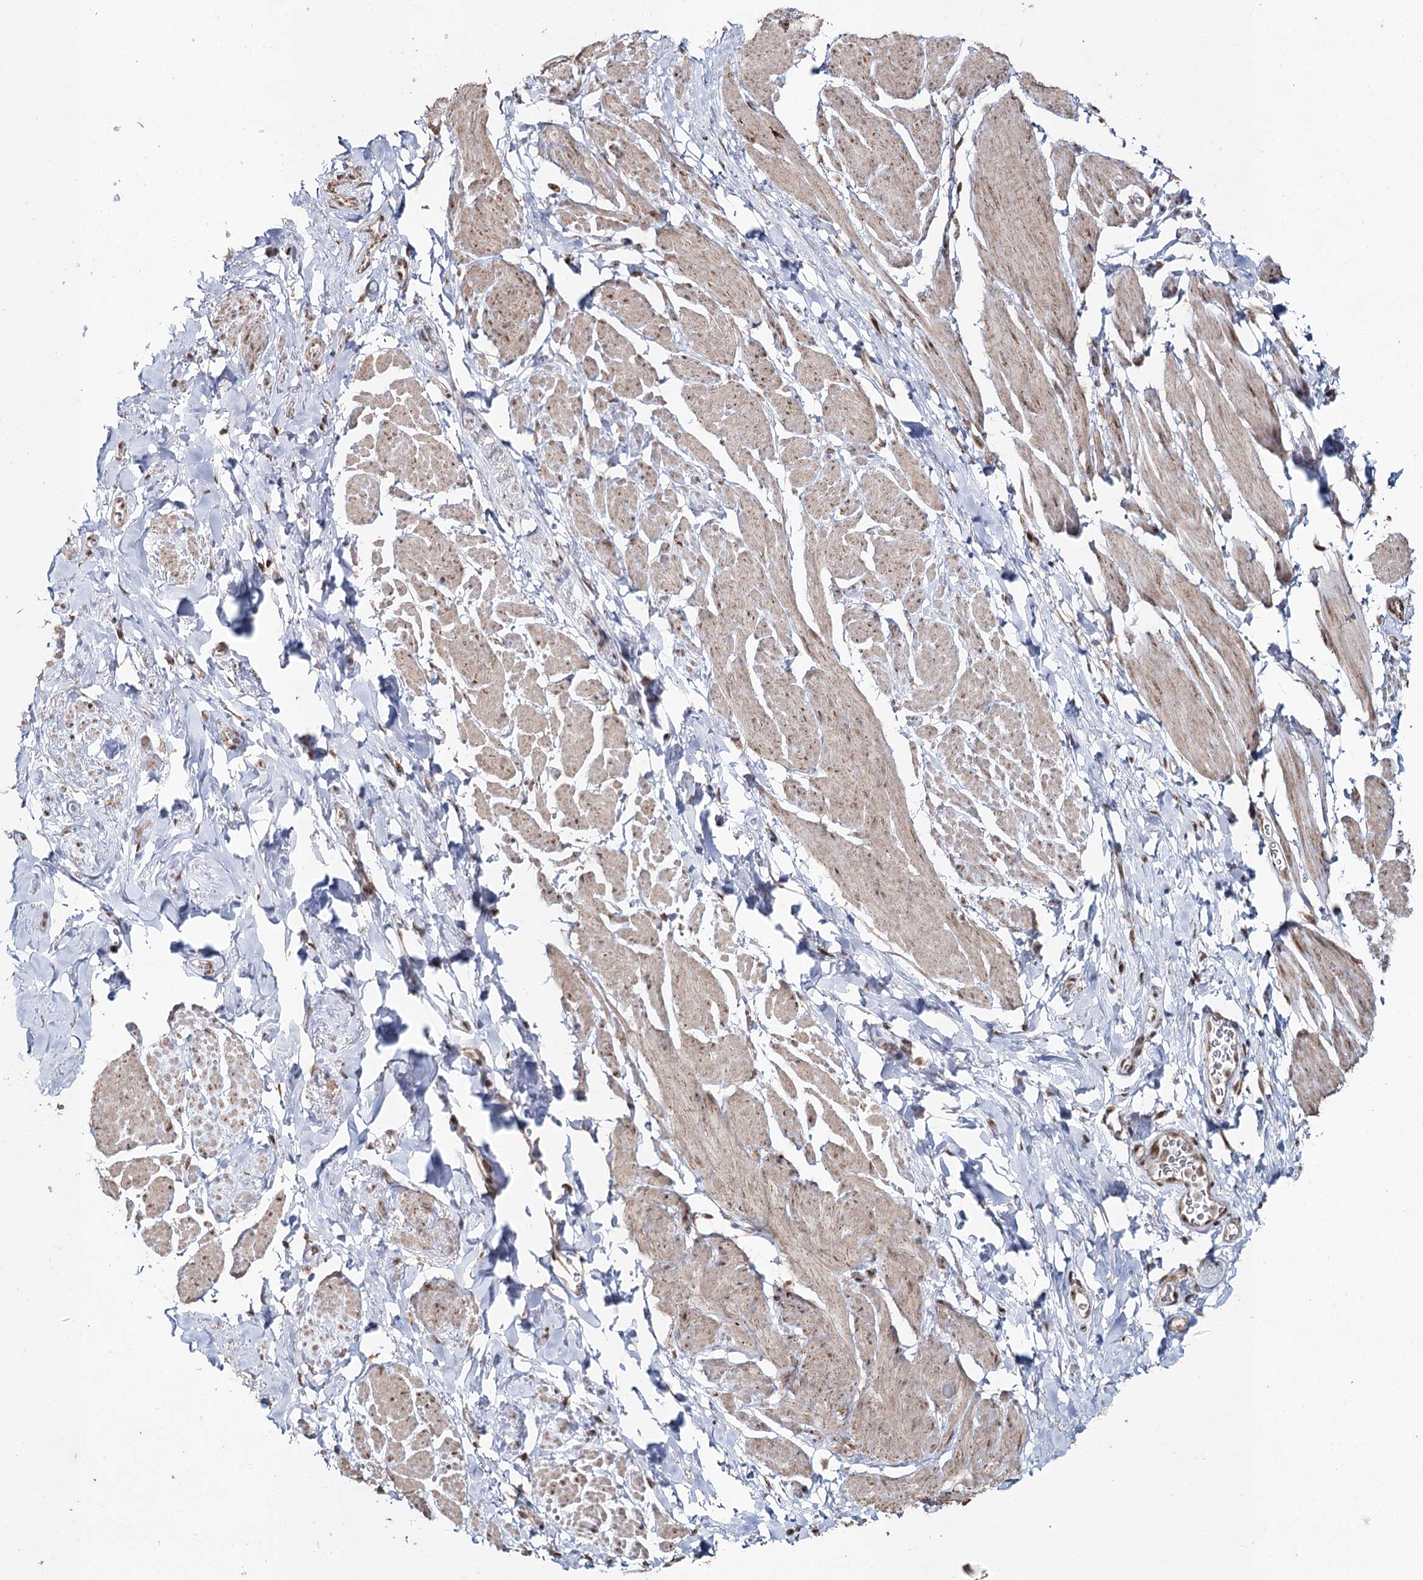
{"staining": {"intensity": "moderate", "quantity": ">75%", "location": "cytoplasmic/membranous,nuclear"}, "tissue": "smooth muscle", "cell_type": "Smooth muscle cells", "image_type": "normal", "snomed": [{"axis": "morphology", "description": "Normal tissue, NOS"}, {"axis": "topography", "description": "Smooth muscle"}, {"axis": "topography", "description": "Peripheral nerve tissue"}], "caption": "A photomicrograph of human smooth muscle stained for a protein displays moderate cytoplasmic/membranous,nuclear brown staining in smooth muscle cells.", "gene": "PDHX", "patient": {"sex": "male", "age": 69}}